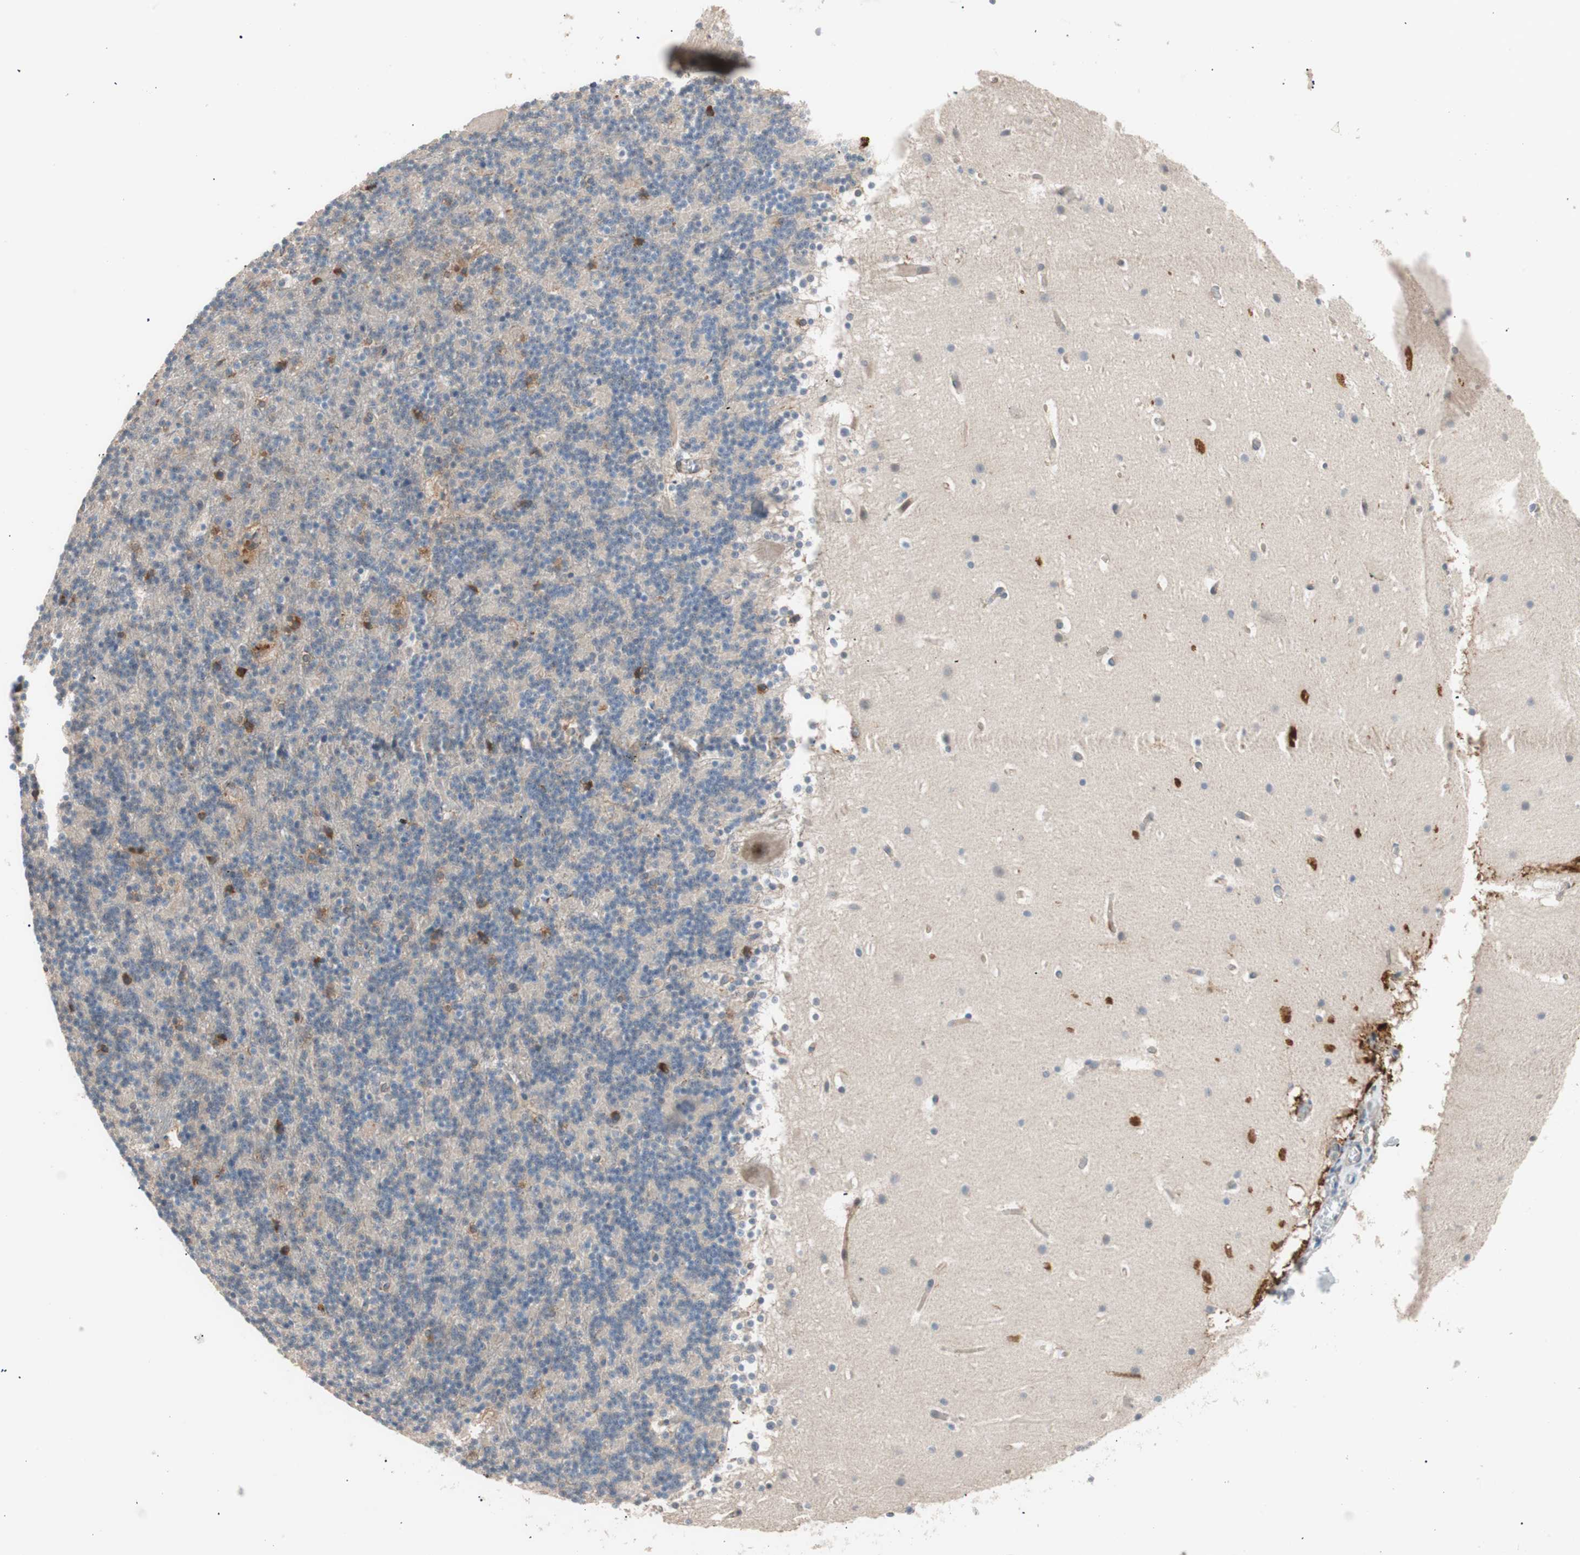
{"staining": {"intensity": "moderate", "quantity": "<25%", "location": "cytoplasmic/membranous"}, "tissue": "cerebellum", "cell_type": "Cells in granular layer", "image_type": "normal", "snomed": [{"axis": "morphology", "description": "Normal tissue, NOS"}, {"axis": "topography", "description": "Cerebellum"}], "caption": "Immunohistochemistry staining of unremarkable cerebellum, which displays low levels of moderate cytoplasmic/membranous expression in about <25% of cells in granular layer indicating moderate cytoplasmic/membranous protein expression. The staining was performed using DAB (3,3'-diaminobenzidine) (brown) for protein detection and nuclei were counterstained in hematoxylin (blue).", "gene": "SMG1", "patient": {"sex": "male", "age": 45}}